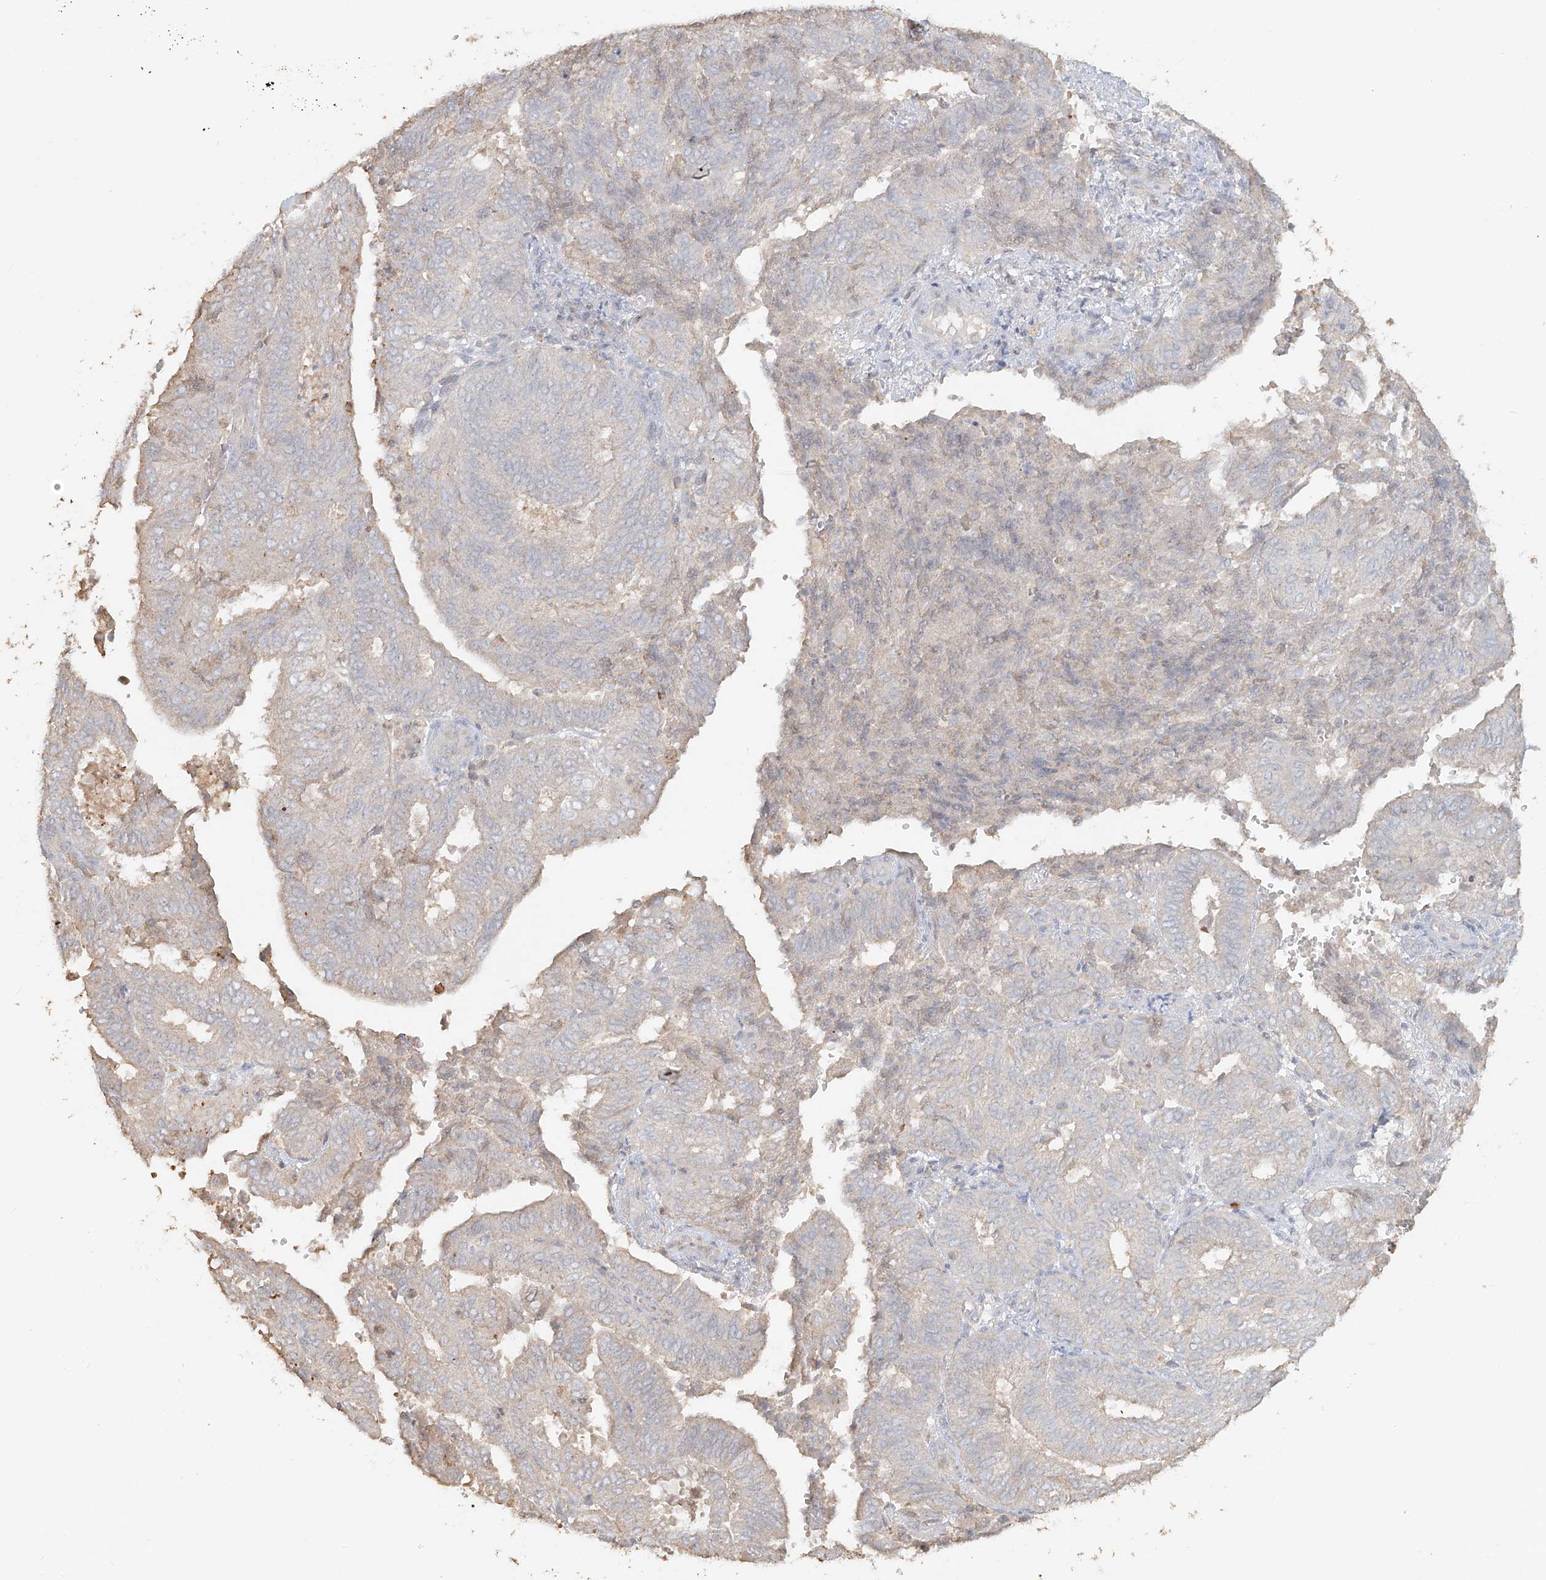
{"staining": {"intensity": "negative", "quantity": "none", "location": "none"}, "tissue": "endometrial cancer", "cell_type": "Tumor cells", "image_type": "cancer", "snomed": [{"axis": "morphology", "description": "Adenocarcinoma, NOS"}, {"axis": "topography", "description": "Uterus"}], "caption": "Immunohistochemical staining of adenocarcinoma (endometrial) reveals no significant expression in tumor cells.", "gene": "NPHS1", "patient": {"sex": "female", "age": 60}}